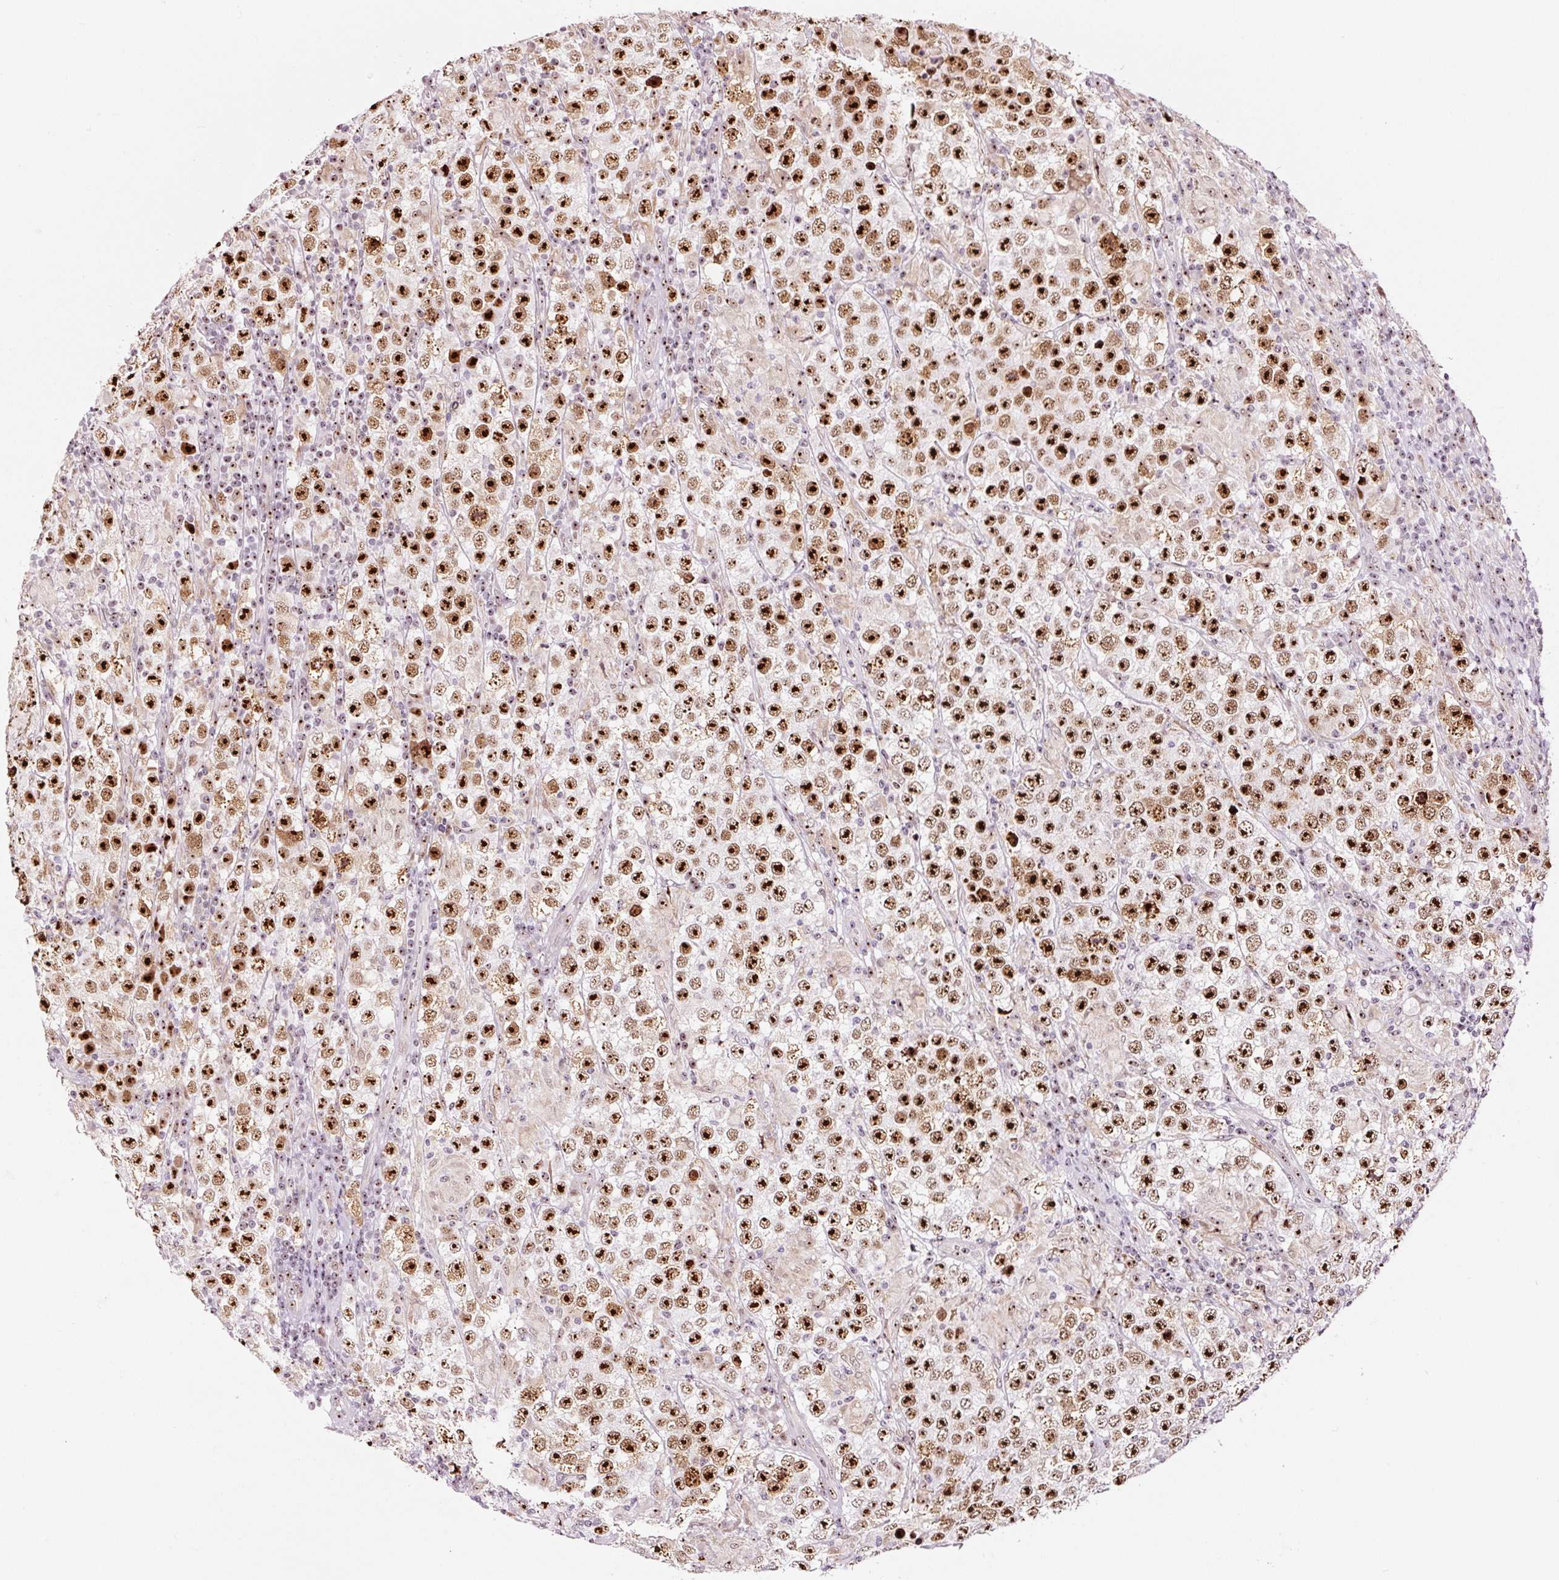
{"staining": {"intensity": "strong", "quantity": ">75%", "location": "nuclear"}, "tissue": "testis cancer", "cell_type": "Tumor cells", "image_type": "cancer", "snomed": [{"axis": "morphology", "description": "Normal tissue, NOS"}, {"axis": "morphology", "description": "Urothelial carcinoma, High grade"}, {"axis": "morphology", "description": "Seminoma, NOS"}, {"axis": "morphology", "description": "Carcinoma, Embryonal, NOS"}, {"axis": "topography", "description": "Urinary bladder"}, {"axis": "topography", "description": "Testis"}], "caption": "The immunohistochemical stain shows strong nuclear staining in tumor cells of seminoma (testis) tissue.", "gene": "GNL3", "patient": {"sex": "male", "age": 41}}